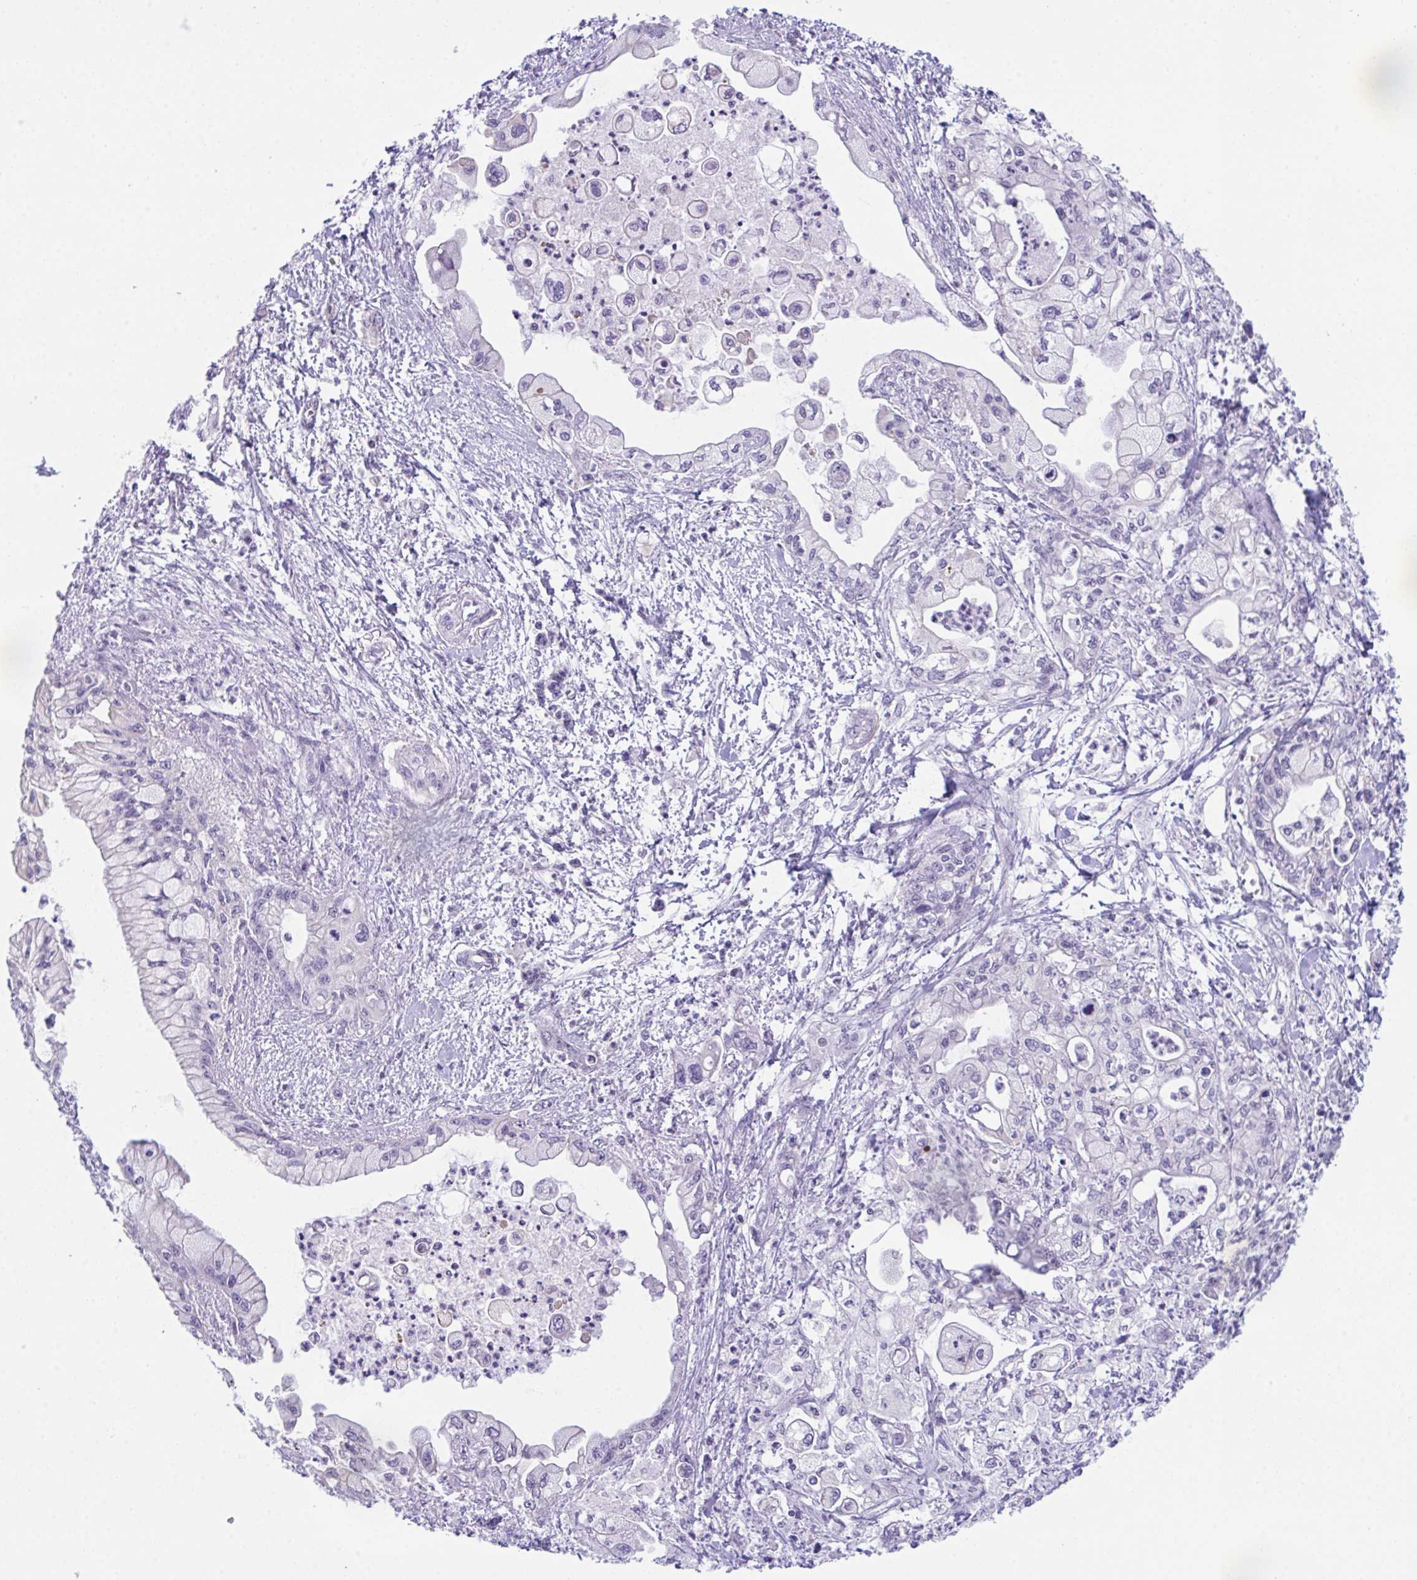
{"staining": {"intensity": "negative", "quantity": "none", "location": "none"}, "tissue": "pancreatic cancer", "cell_type": "Tumor cells", "image_type": "cancer", "snomed": [{"axis": "morphology", "description": "Adenocarcinoma, NOS"}, {"axis": "topography", "description": "Pancreas"}], "caption": "Image shows no significant protein staining in tumor cells of pancreatic cancer (adenocarcinoma).", "gene": "ATP6V0D2", "patient": {"sex": "male", "age": 61}}